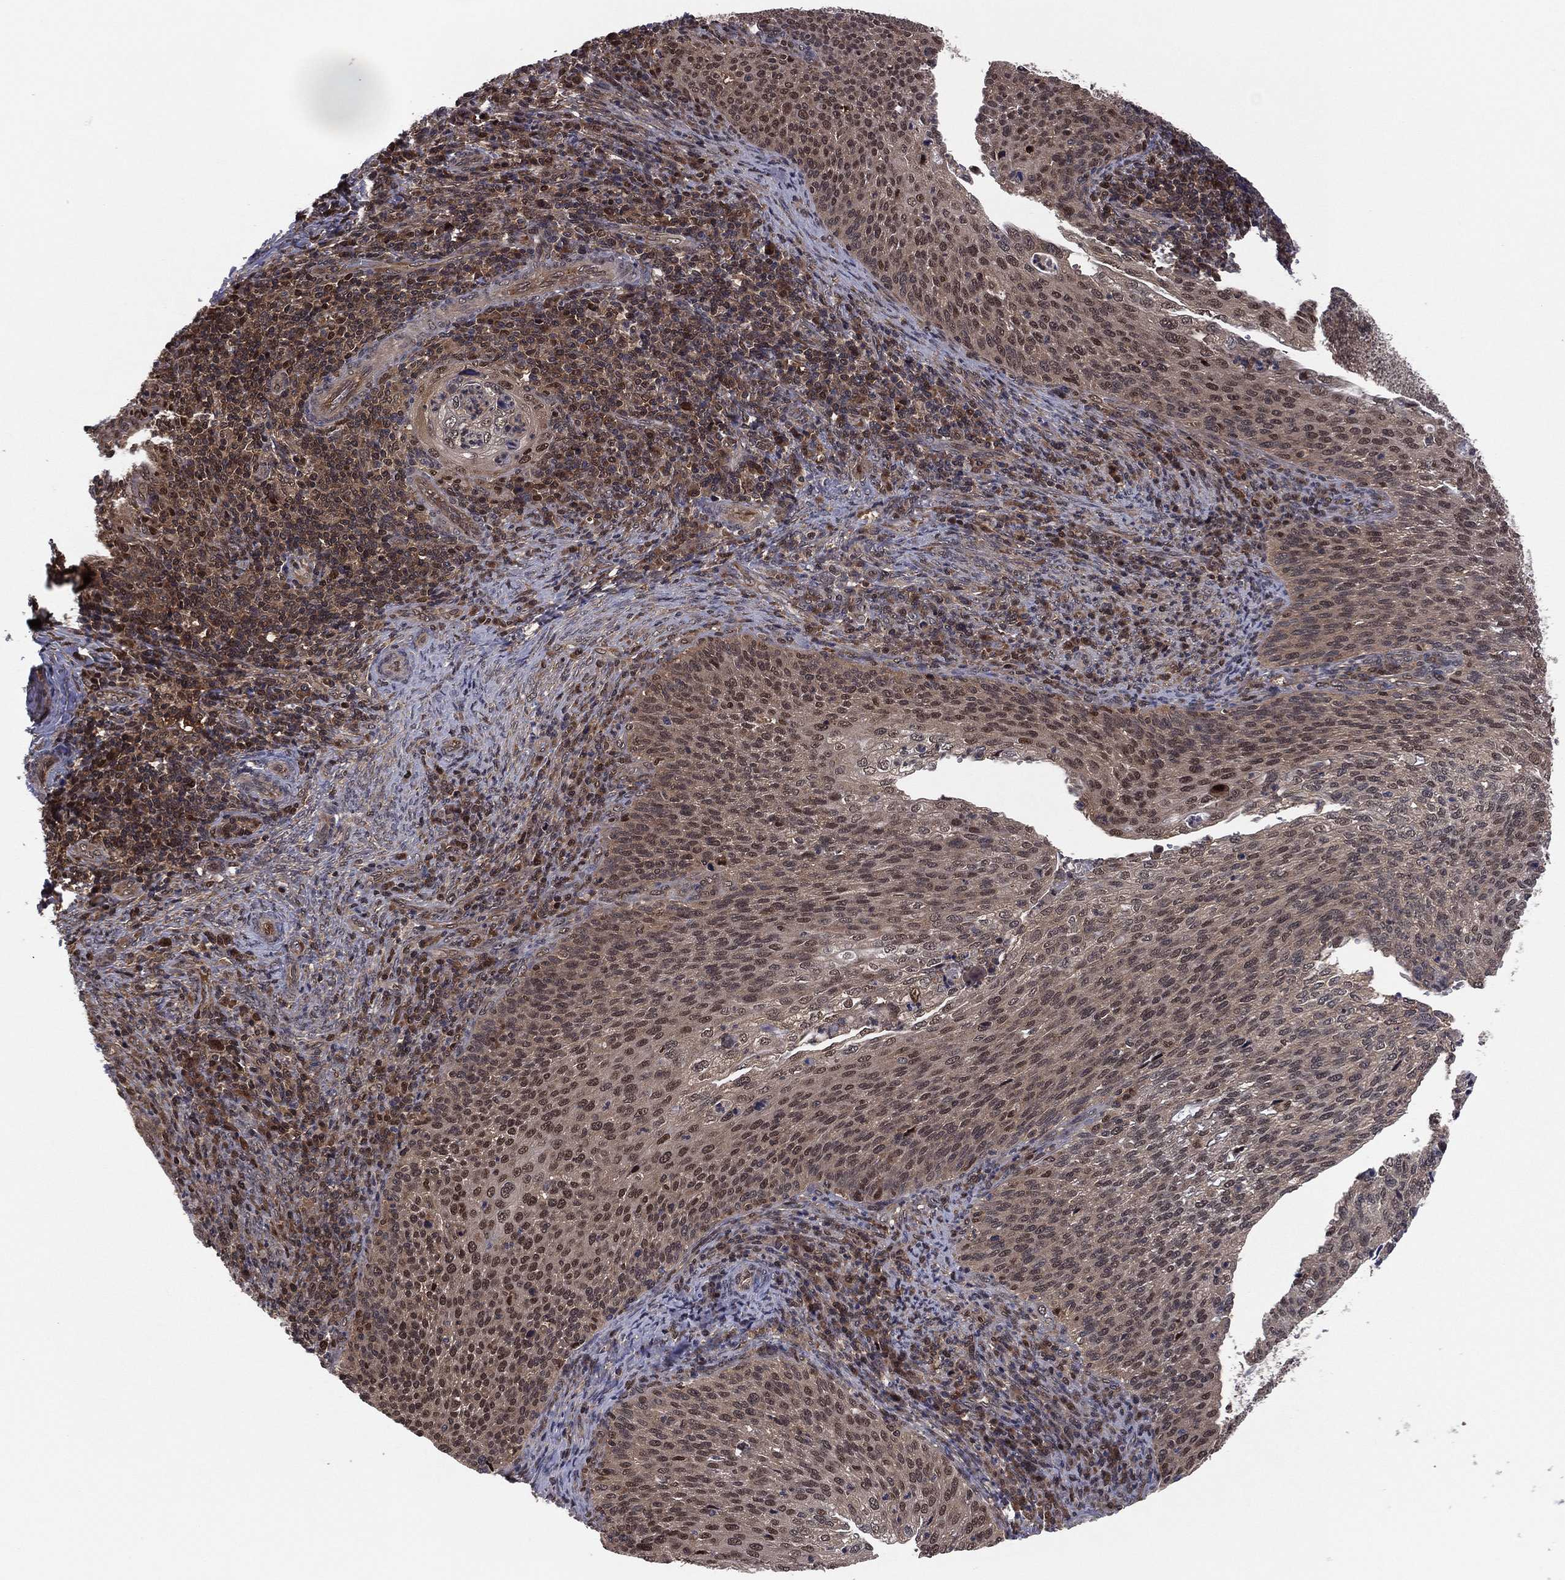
{"staining": {"intensity": "moderate", "quantity": "<25%", "location": "cytoplasmic/membranous,nuclear"}, "tissue": "cervical cancer", "cell_type": "Tumor cells", "image_type": "cancer", "snomed": [{"axis": "morphology", "description": "Squamous cell carcinoma, NOS"}, {"axis": "topography", "description": "Cervix"}], "caption": "This is a photomicrograph of immunohistochemistry staining of squamous cell carcinoma (cervical), which shows moderate staining in the cytoplasmic/membranous and nuclear of tumor cells.", "gene": "ICOSLG", "patient": {"sex": "female", "age": 52}}